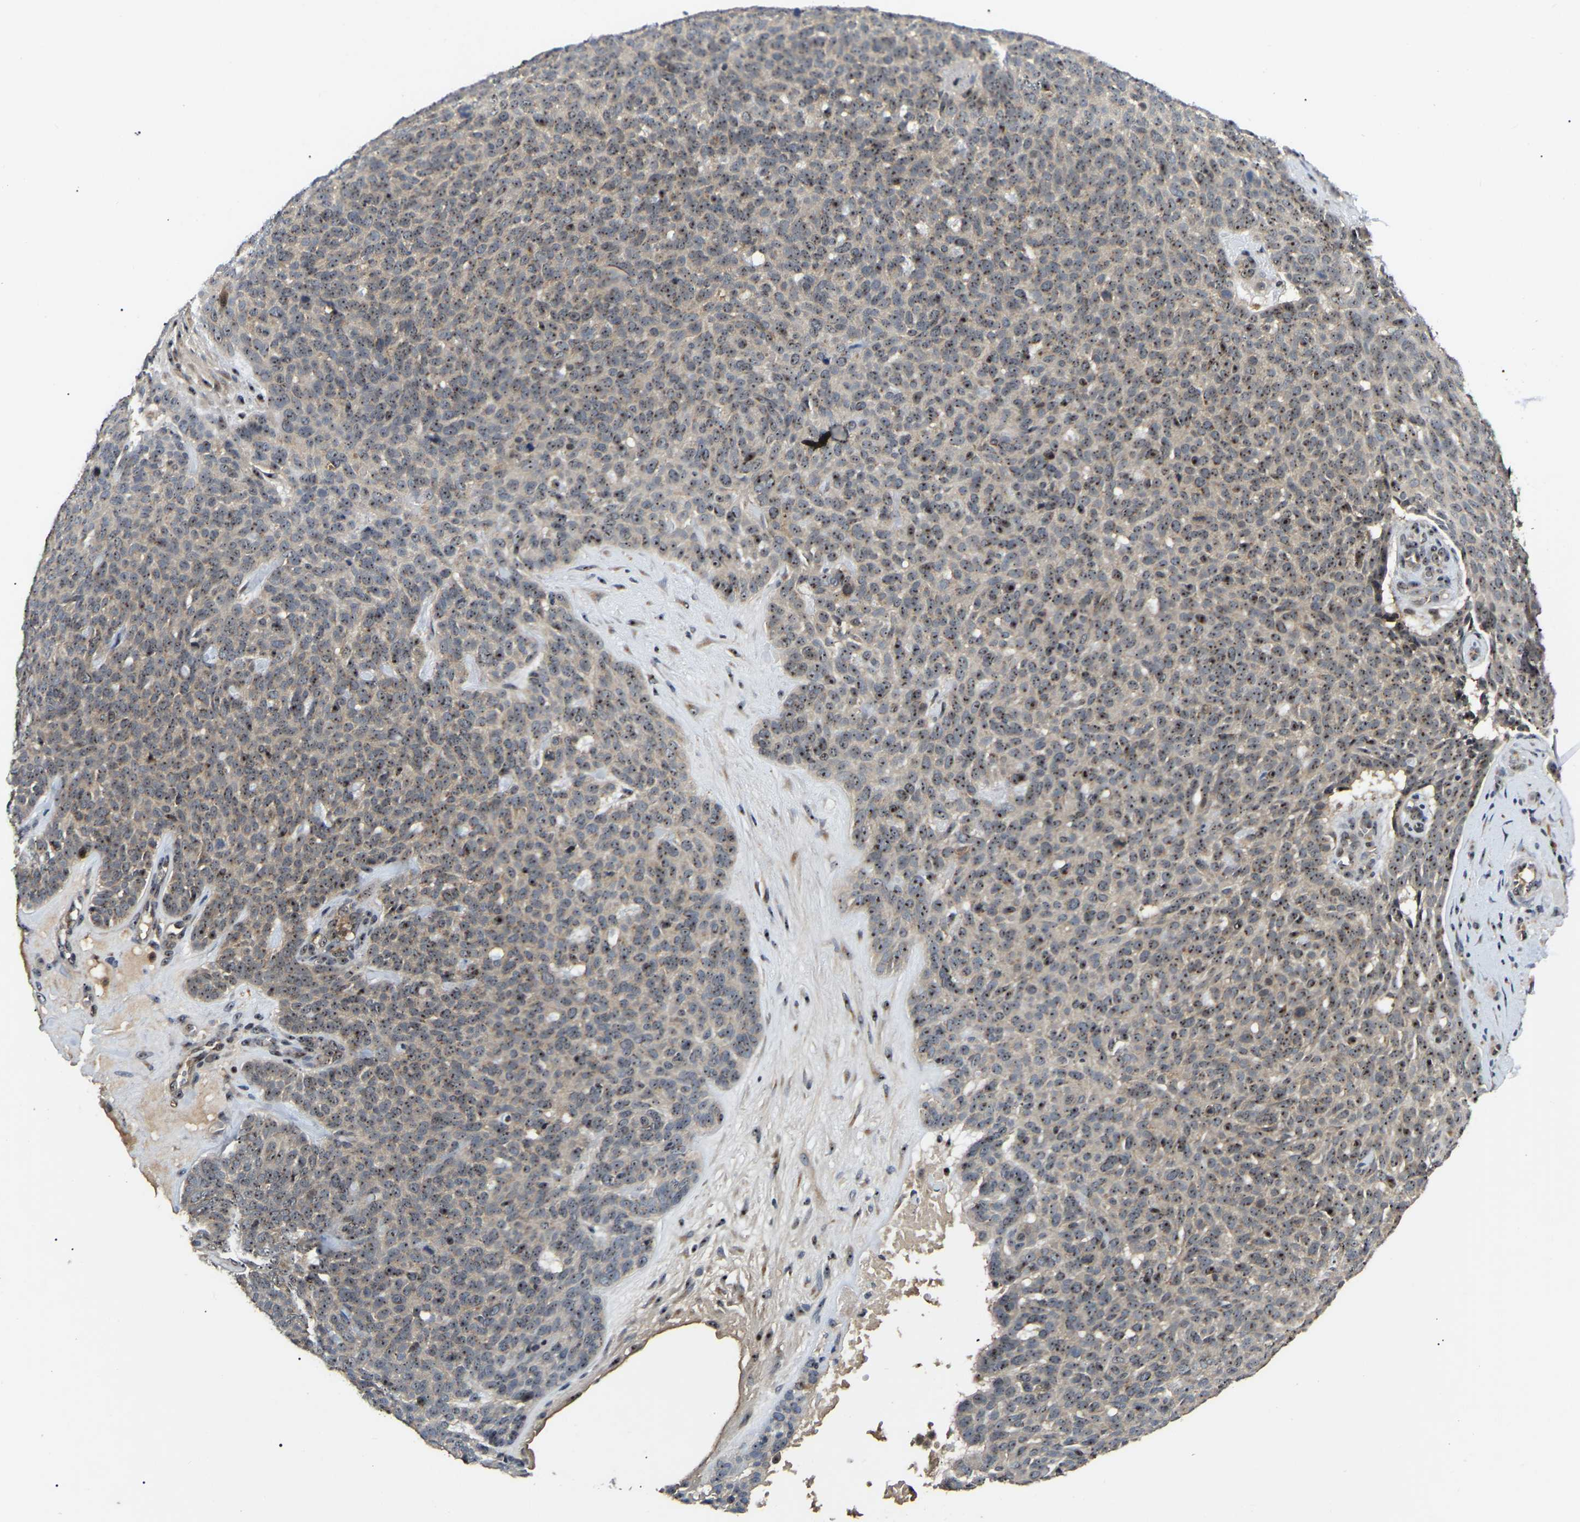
{"staining": {"intensity": "moderate", "quantity": ">75%", "location": "nuclear"}, "tissue": "skin cancer", "cell_type": "Tumor cells", "image_type": "cancer", "snomed": [{"axis": "morphology", "description": "Basal cell carcinoma"}, {"axis": "topography", "description": "Skin"}], "caption": "A histopathology image of human skin basal cell carcinoma stained for a protein shows moderate nuclear brown staining in tumor cells.", "gene": "RBM28", "patient": {"sex": "male", "age": 61}}